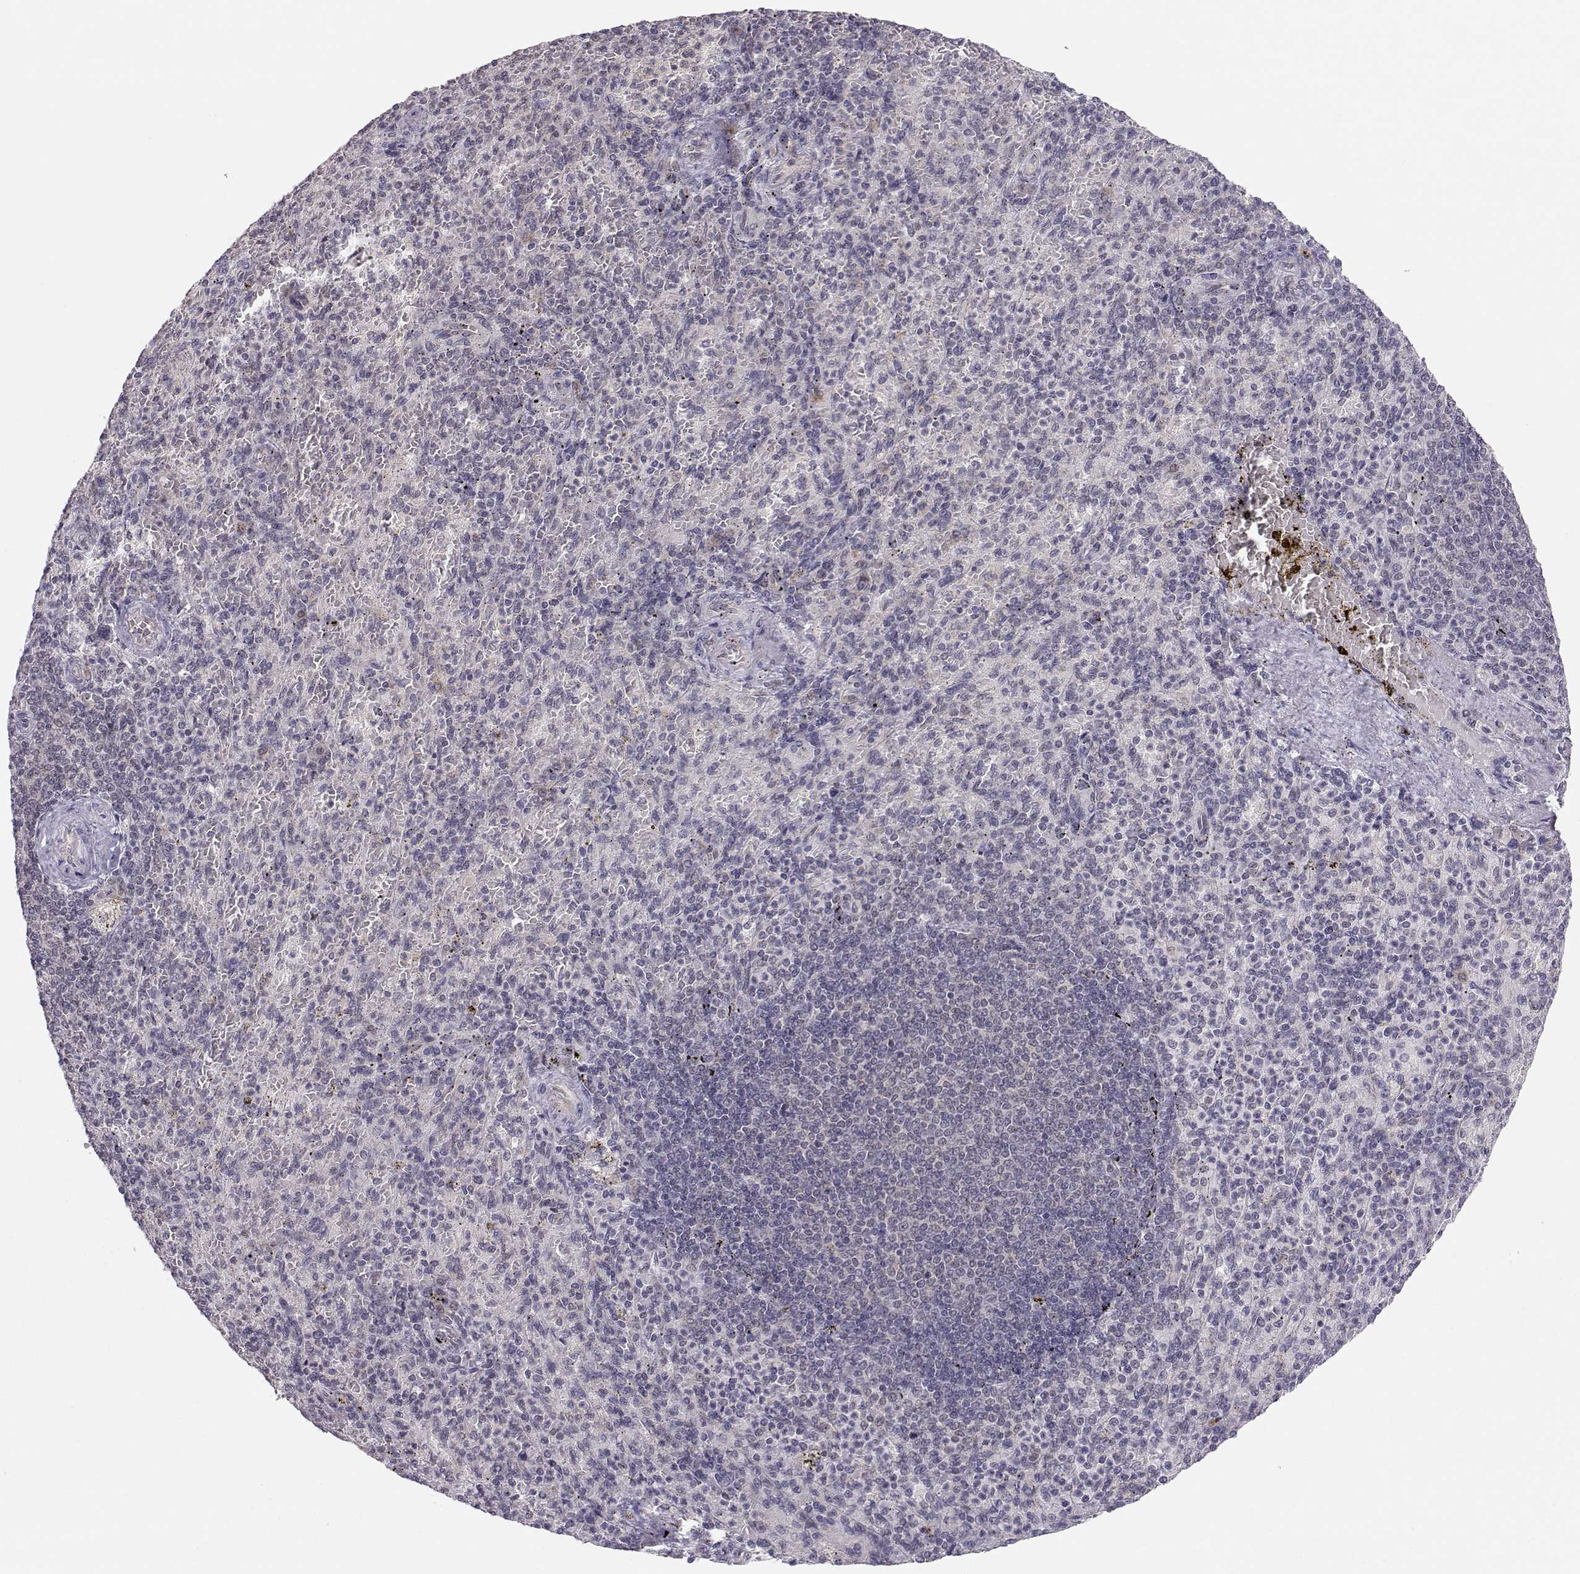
{"staining": {"intensity": "negative", "quantity": "none", "location": "none"}, "tissue": "spleen", "cell_type": "Cells in red pulp", "image_type": "normal", "snomed": [{"axis": "morphology", "description": "Normal tissue, NOS"}, {"axis": "topography", "description": "Spleen"}], "caption": "Photomicrograph shows no significant protein expression in cells in red pulp of normal spleen.", "gene": "KIF13B", "patient": {"sex": "female", "age": 74}}